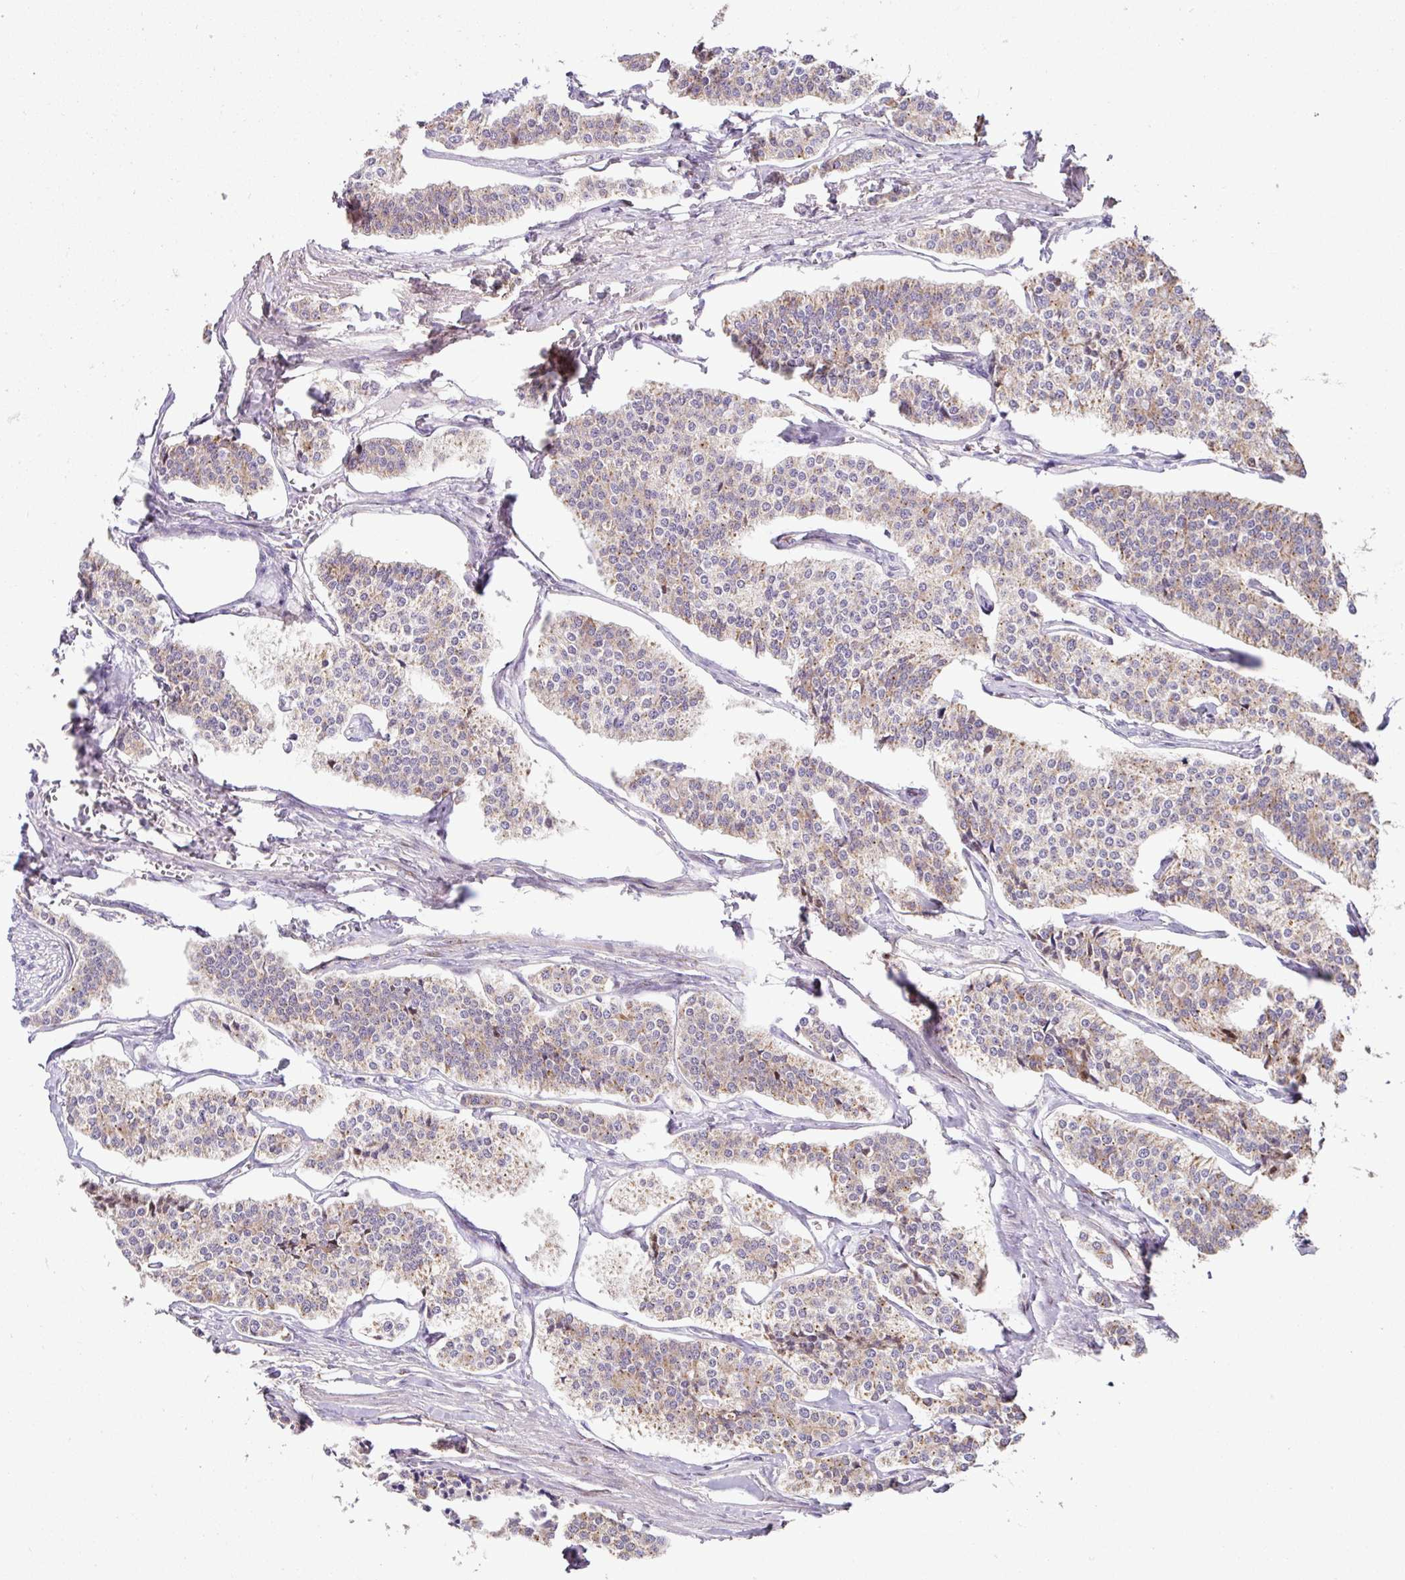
{"staining": {"intensity": "weak", "quantity": "25%-75%", "location": "cytoplasmic/membranous"}, "tissue": "carcinoid", "cell_type": "Tumor cells", "image_type": "cancer", "snomed": [{"axis": "morphology", "description": "Carcinoid, malignant, NOS"}, {"axis": "topography", "description": "Small intestine"}], "caption": "The photomicrograph demonstrates staining of carcinoid, revealing weak cytoplasmic/membranous protein positivity (brown color) within tumor cells. (DAB (3,3'-diaminobenzidine) IHC, brown staining for protein, blue staining for nuclei).", "gene": "SARS2", "patient": {"sex": "male", "age": 63}}